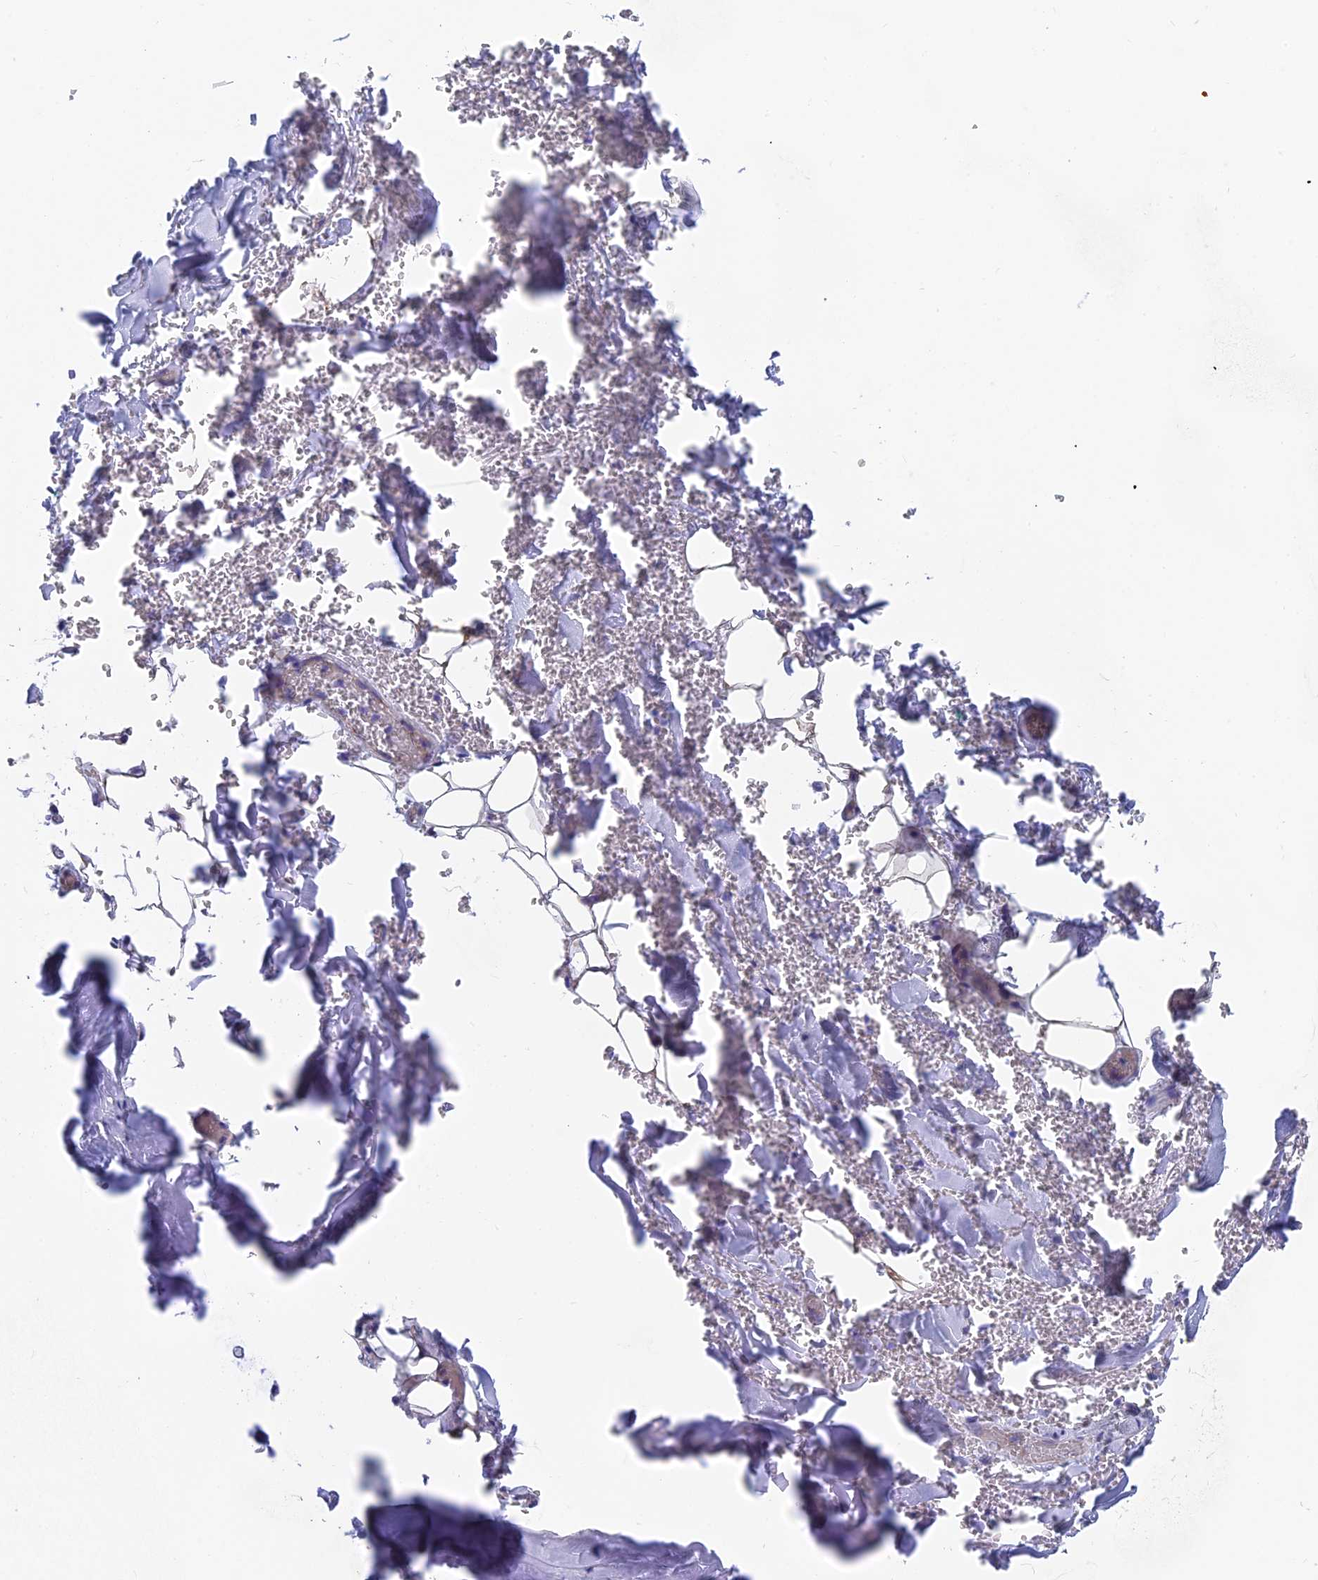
{"staining": {"intensity": "negative", "quantity": "none", "location": "none"}, "tissue": "adipose tissue", "cell_type": "Adipocytes", "image_type": "normal", "snomed": [{"axis": "morphology", "description": "Normal tissue, NOS"}, {"axis": "topography", "description": "Lymph node"}, {"axis": "topography", "description": "Bronchus"}], "caption": "DAB immunohistochemical staining of benign human adipose tissue exhibits no significant staining in adipocytes.", "gene": "AK4P3", "patient": {"sex": "male", "age": 63}}